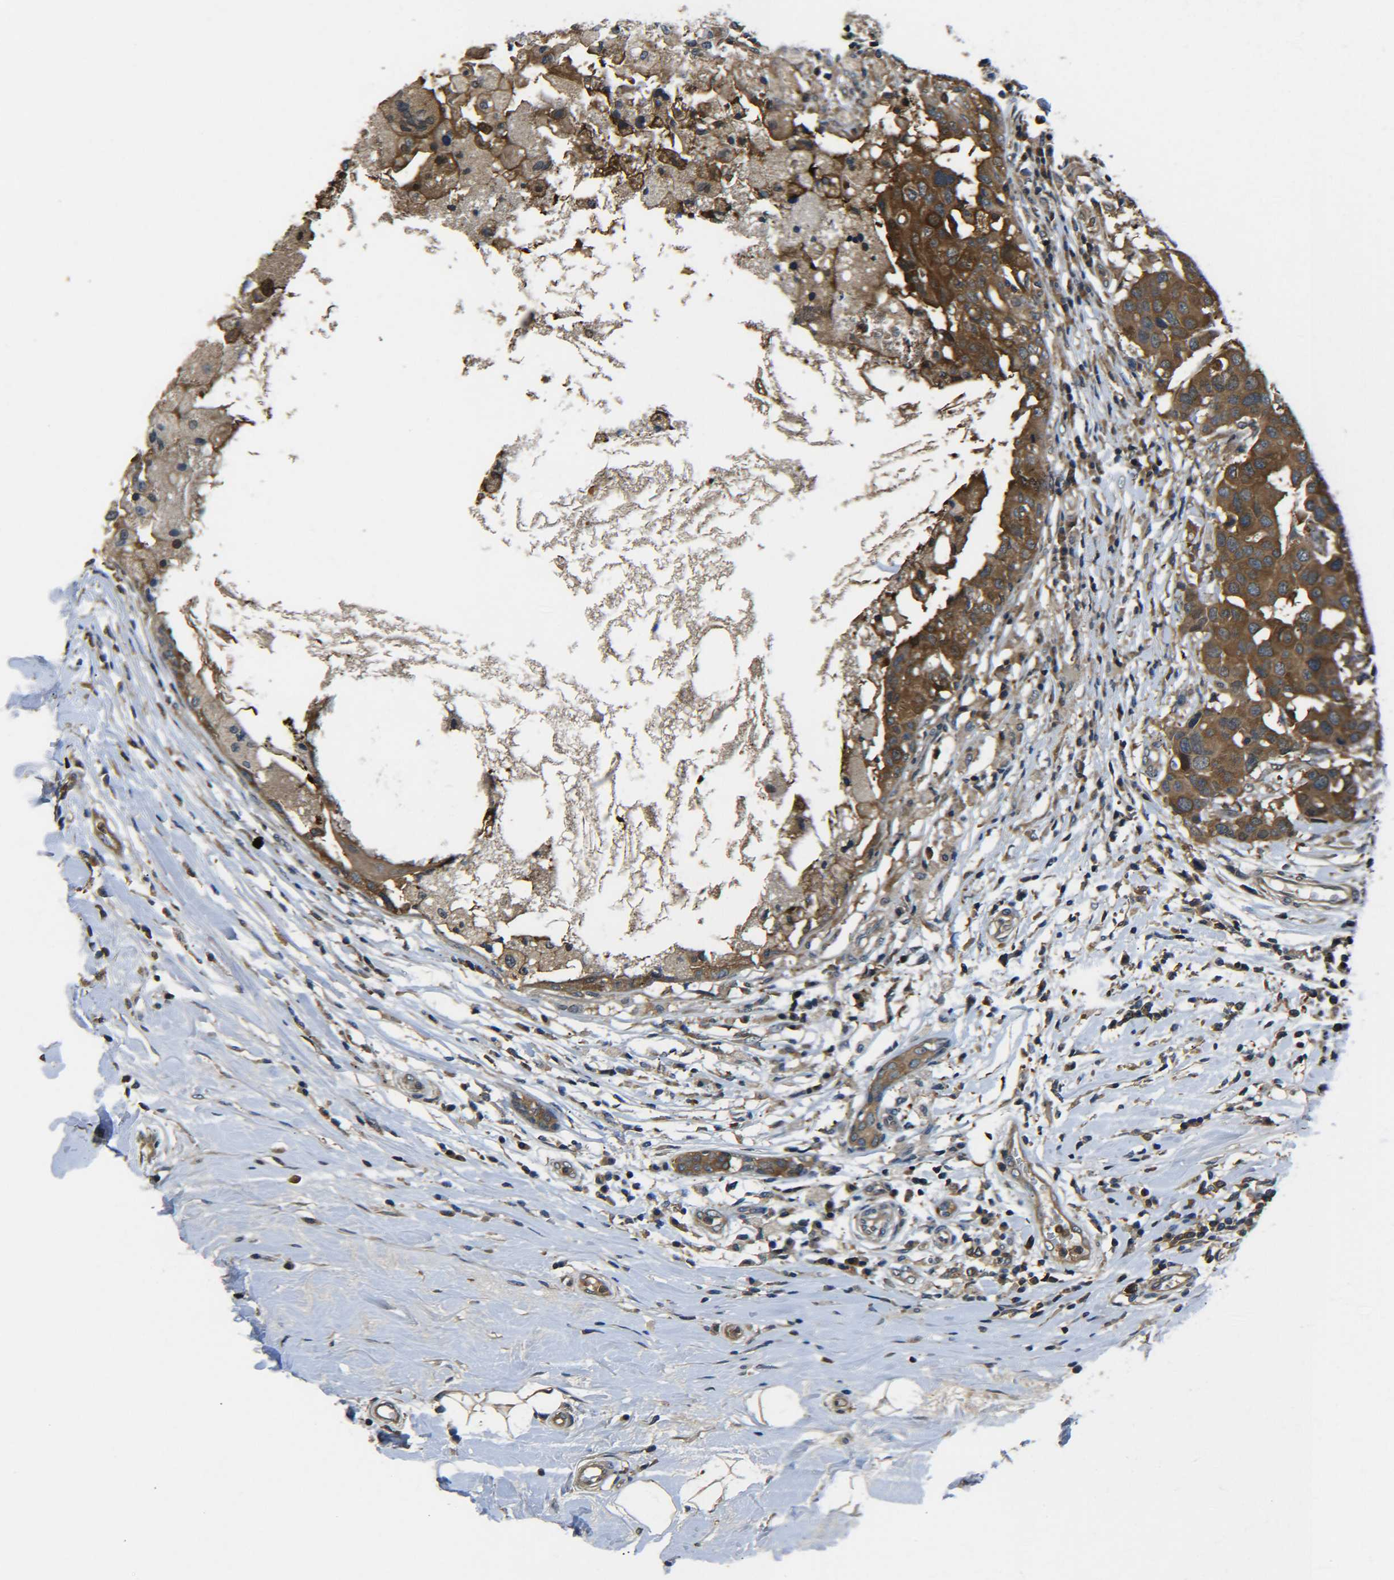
{"staining": {"intensity": "strong", "quantity": ">75%", "location": "cytoplasmic/membranous"}, "tissue": "breast cancer", "cell_type": "Tumor cells", "image_type": "cancer", "snomed": [{"axis": "morphology", "description": "Duct carcinoma"}, {"axis": "topography", "description": "Breast"}], "caption": "Breast cancer stained for a protein (brown) shows strong cytoplasmic/membranous positive staining in approximately >75% of tumor cells.", "gene": "PREB", "patient": {"sex": "female", "age": 27}}